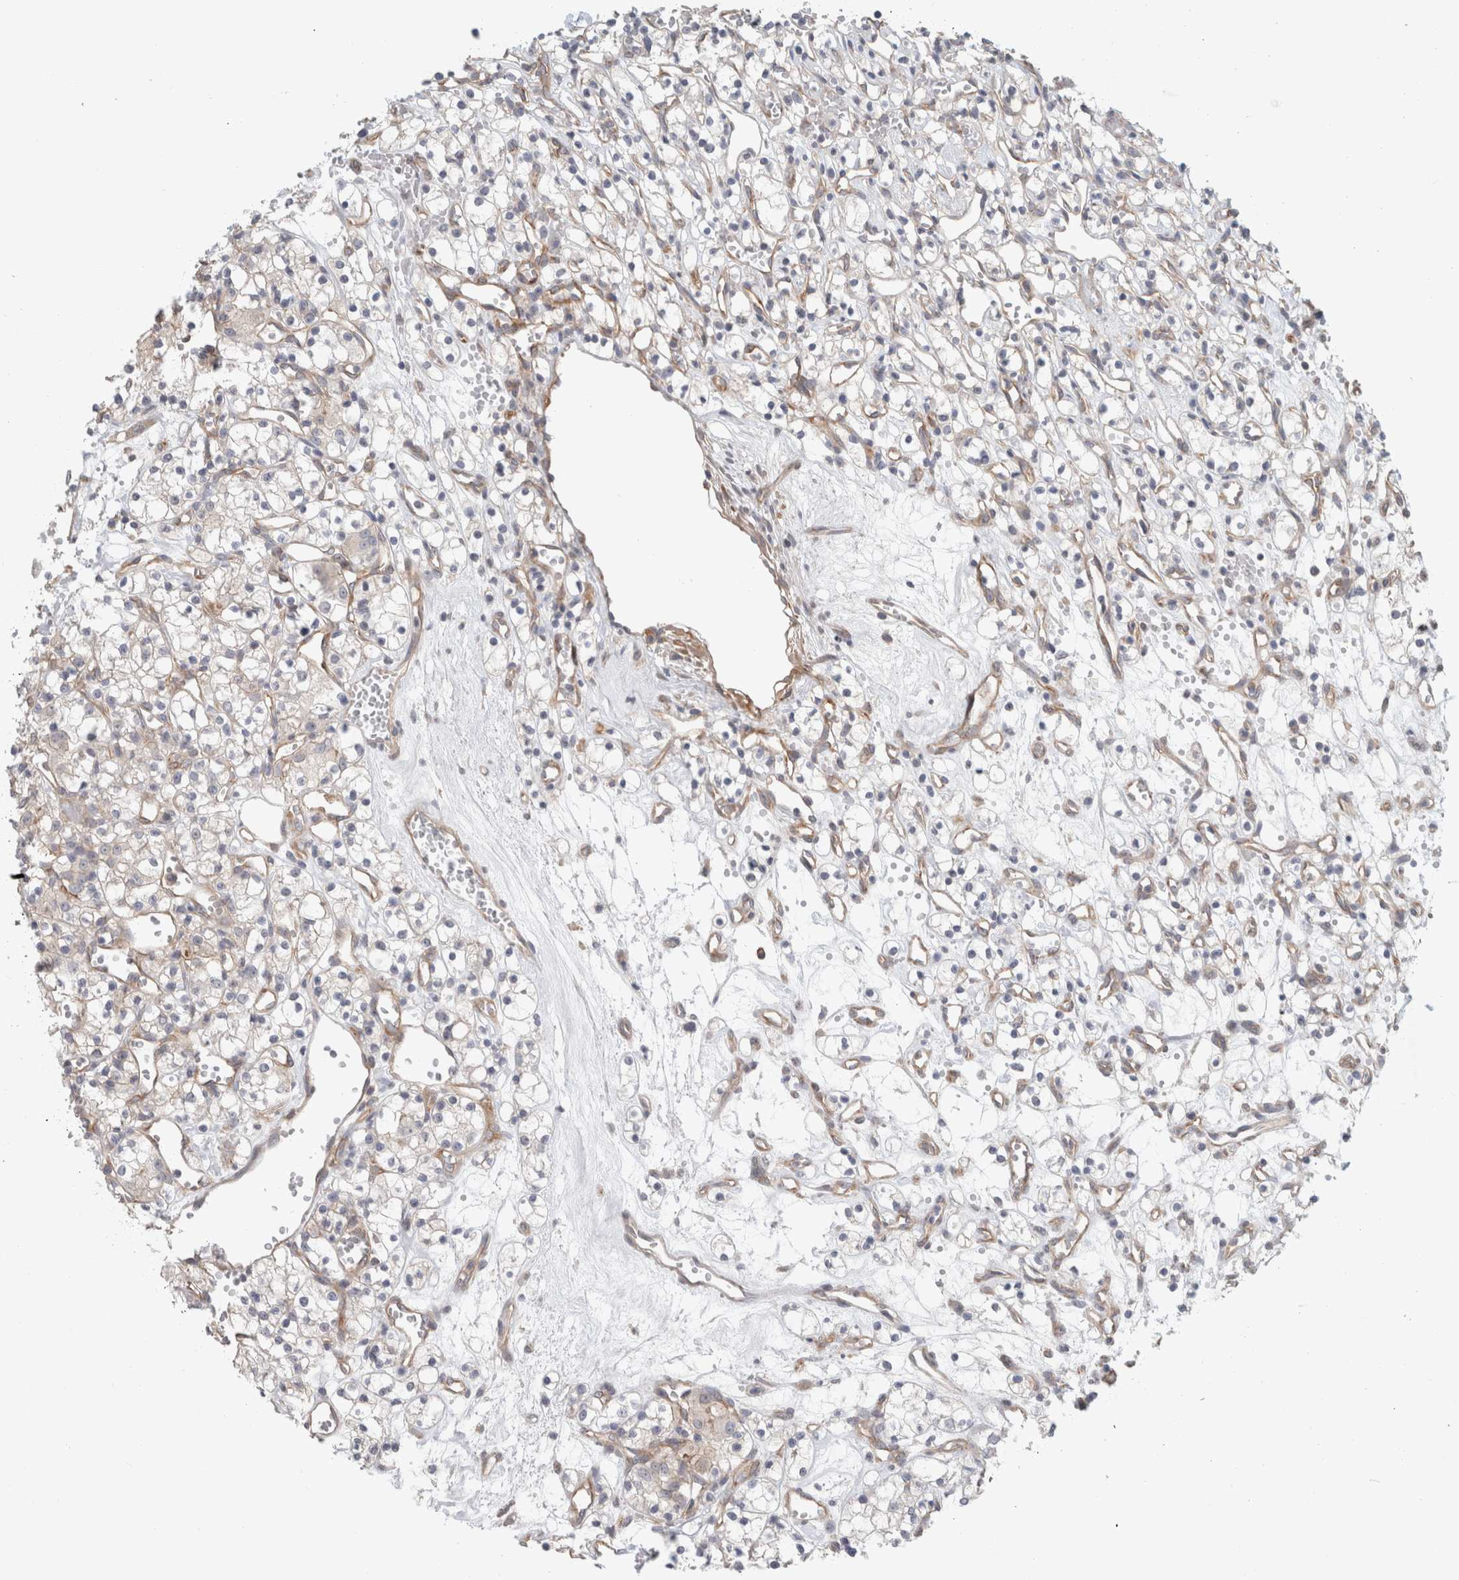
{"staining": {"intensity": "negative", "quantity": "none", "location": "none"}, "tissue": "renal cancer", "cell_type": "Tumor cells", "image_type": "cancer", "snomed": [{"axis": "morphology", "description": "Adenocarcinoma, NOS"}, {"axis": "topography", "description": "Kidney"}], "caption": "Human renal cancer (adenocarcinoma) stained for a protein using IHC demonstrates no positivity in tumor cells.", "gene": "RASAL2", "patient": {"sex": "female", "age": 59}}